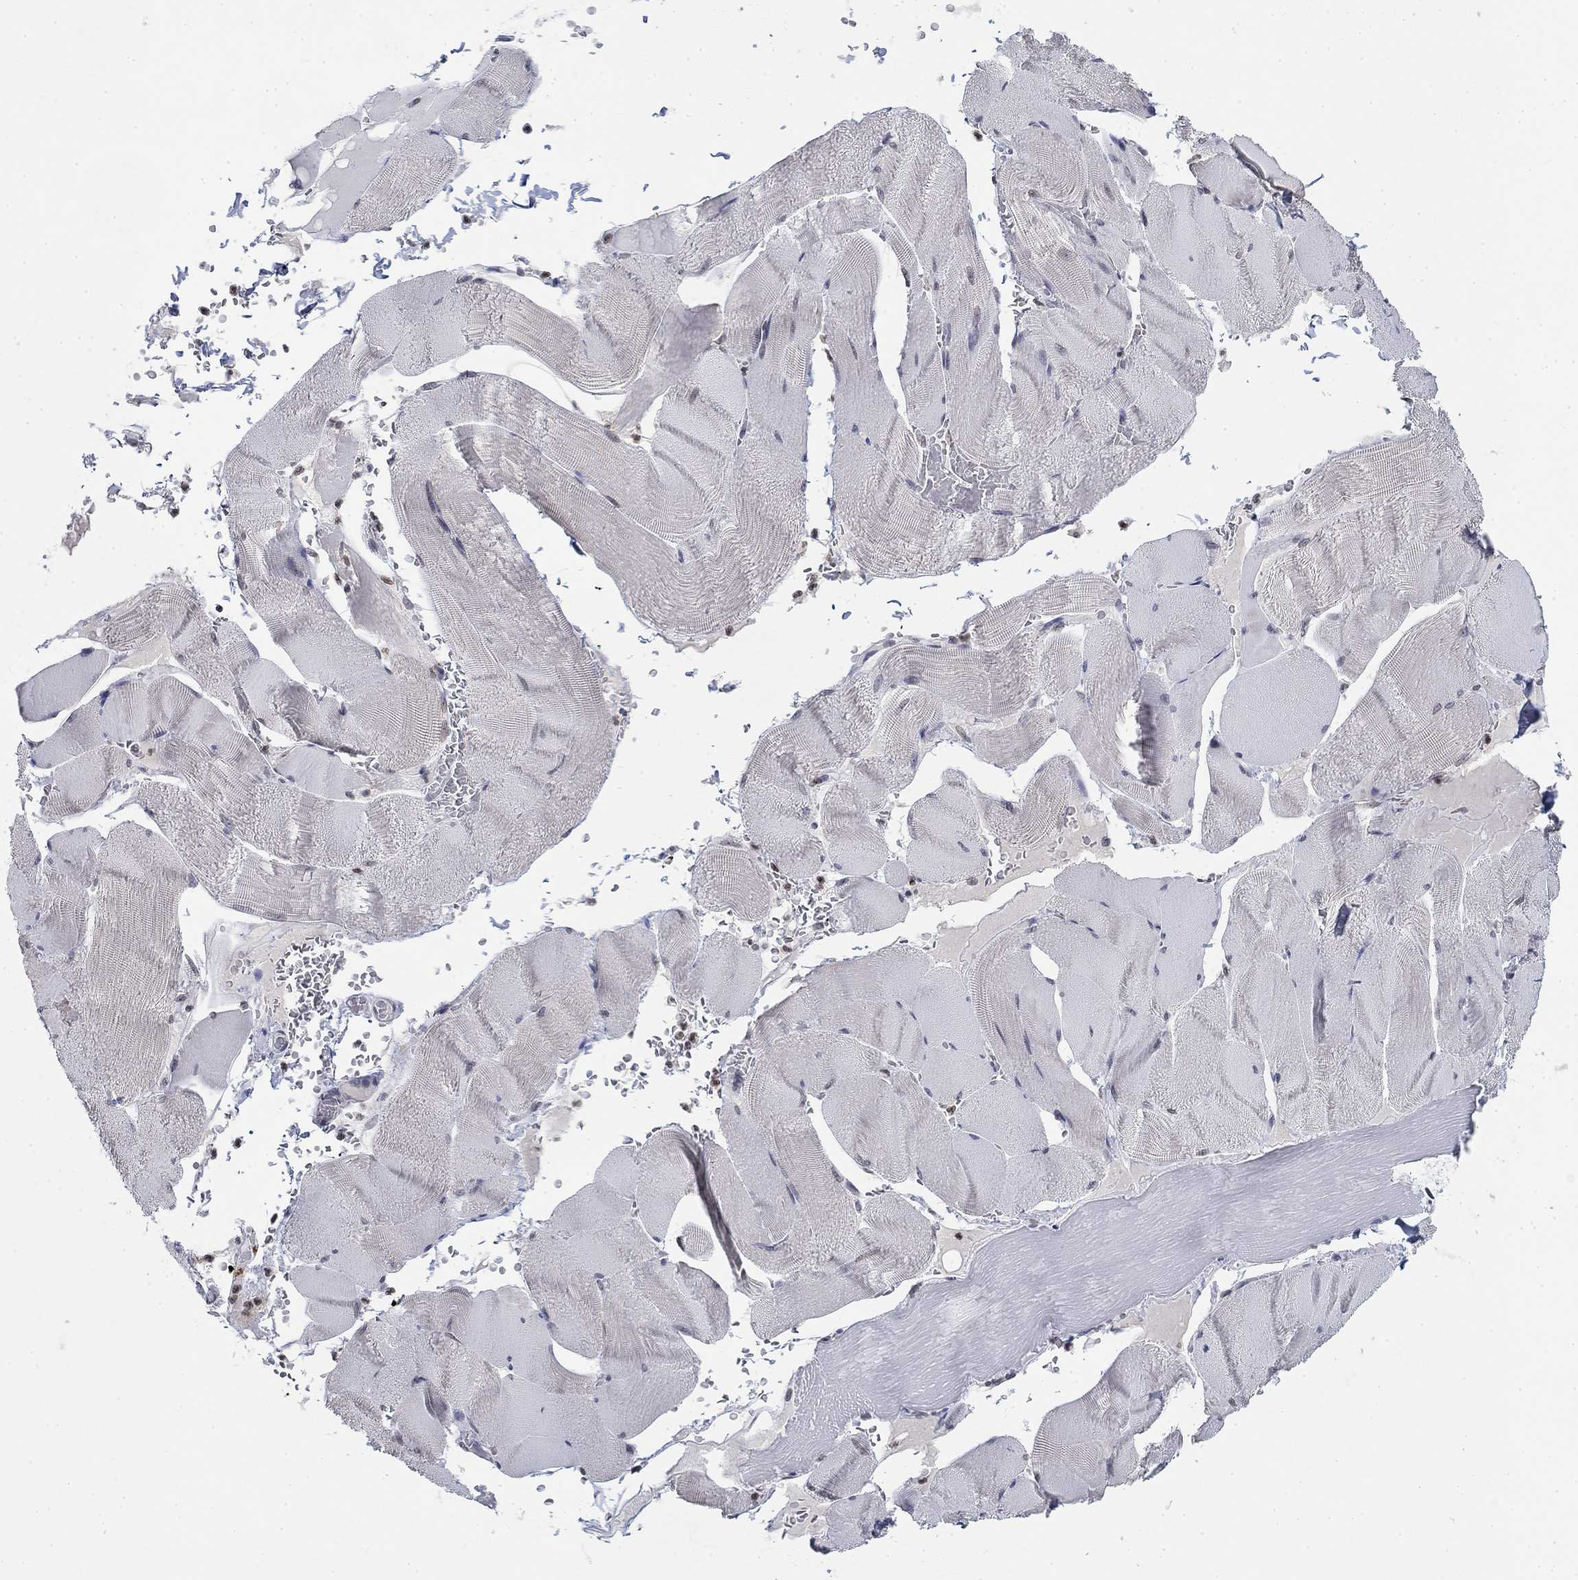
{"staining": {"intensity": "moderate", "quantity": "<25%", "location": "nuclear"}, "tissue": "skeletal muscle", "cell_type": "Myocytes", "image_type": "normal", "snomed": [{"axis": "morphology", "description": "Normal tissue, NOS"}, {"axis": "topography", "description": "Skeletal muscle"}], "caption": "Immunohistochemical staining of normal skeletal muscle displays <25% levels of moderate nuclear protein positivity in about <25% of myocytes. Nuclei are stained in blue.", "gene": "TOR1AIP1", "patient": {"sex": "male", "age": 56}}